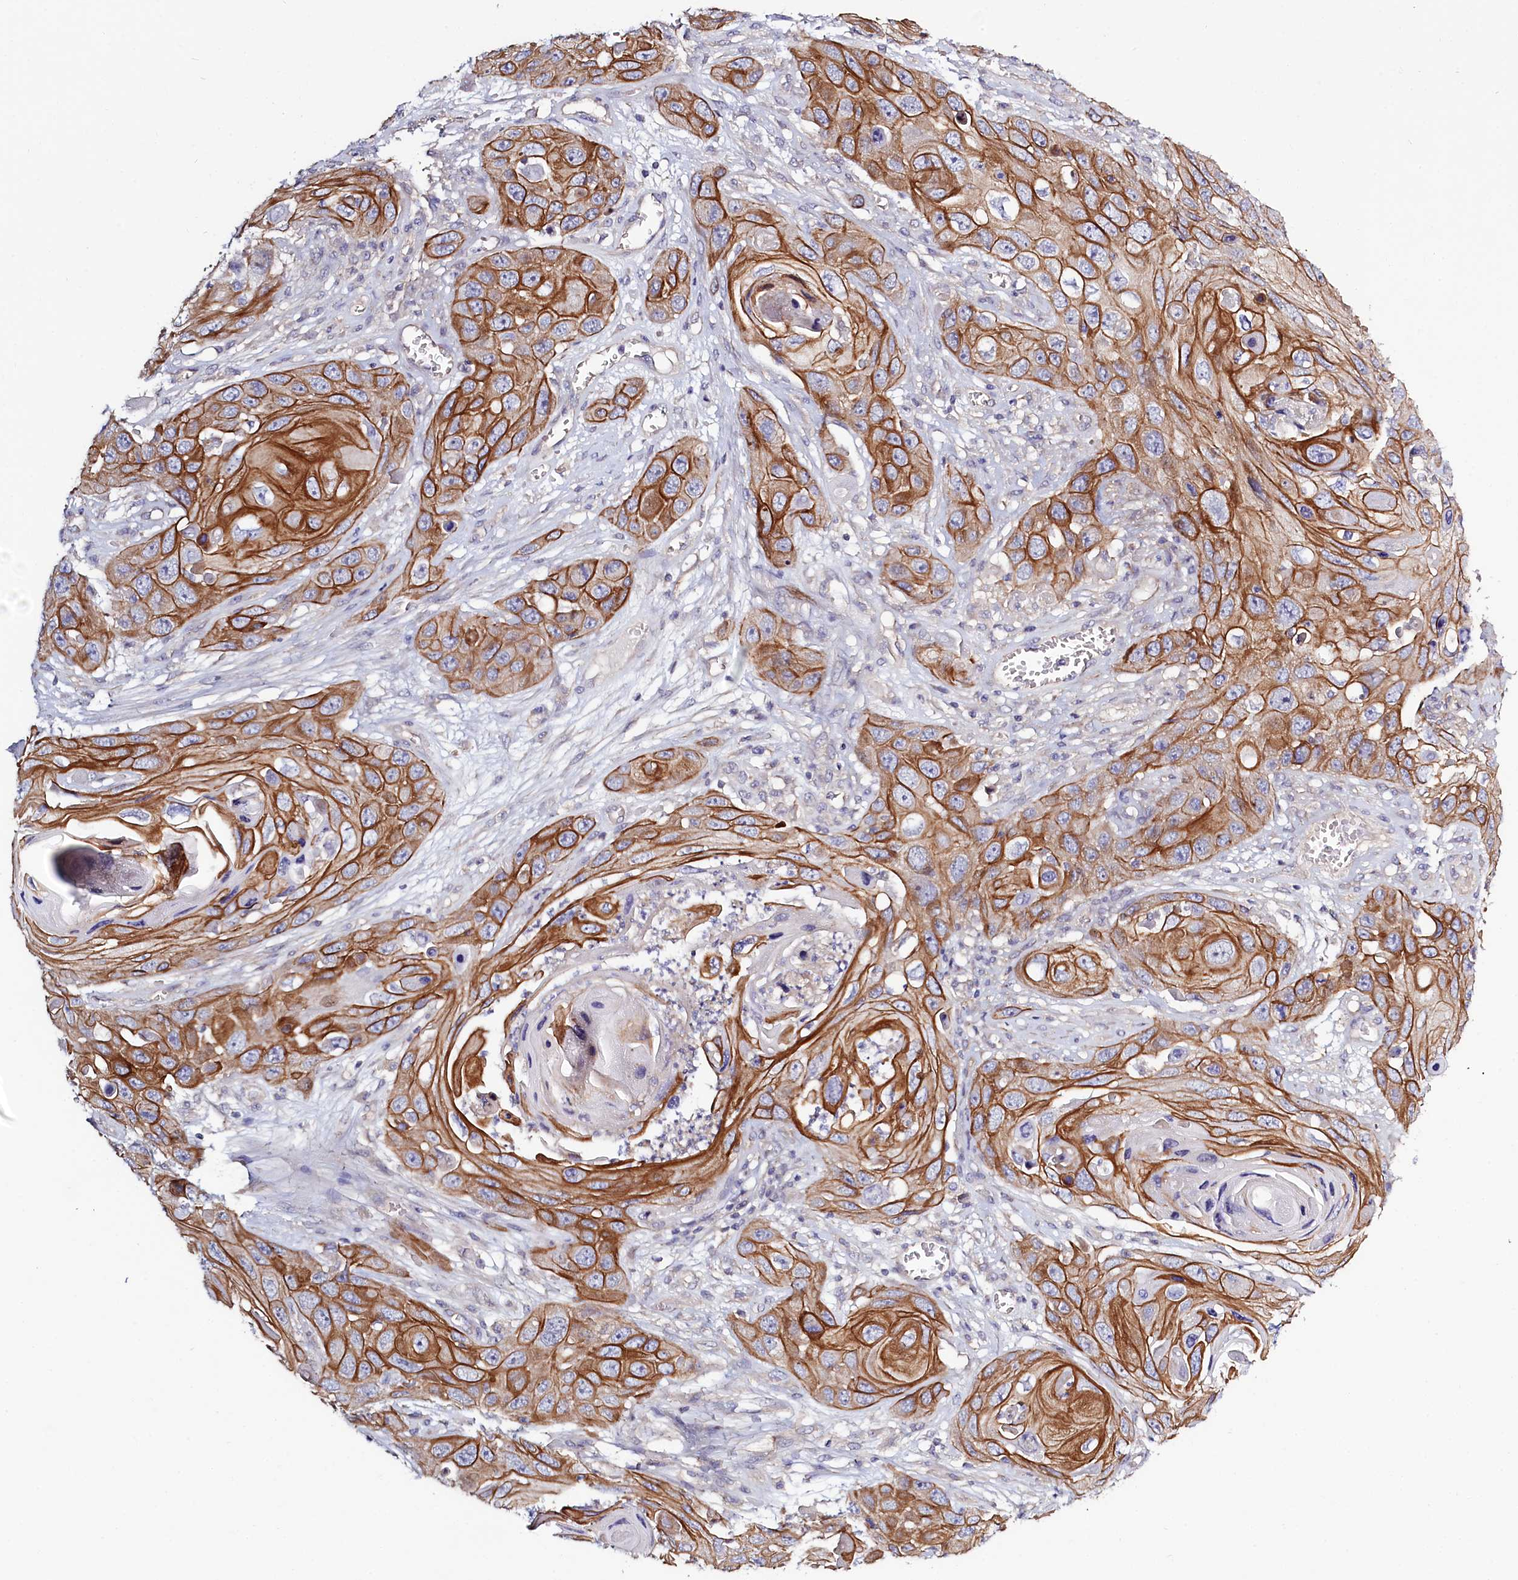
{"staining": {"intensity": "strong", "quantity": ">75%", "location": "cytoplasmic/membranous"}, "tissue": "skin cancer", "cell_type": "Tumor cells", "image_type": "cancer", "snomed": [{"axis": "morphology", "description": "Squamous cell carcinoma, NOS"}, {"axis": "topography", "description": "Skin"}], "caption": "Immunohistochemical staining of skin cancer (squamous cell carcinoma) demonstrates high levels of strong cytoplasmic/membranous expression in approximately >75% of tumor cells. (Stains: DAB (3,3'-diaminobenzidine) in brown, nuclei in blue, Microscopy: brightfield microscopy at high magnification).", "gene": "PDE6D", "patient": {"sex": "male", "age": 55}}